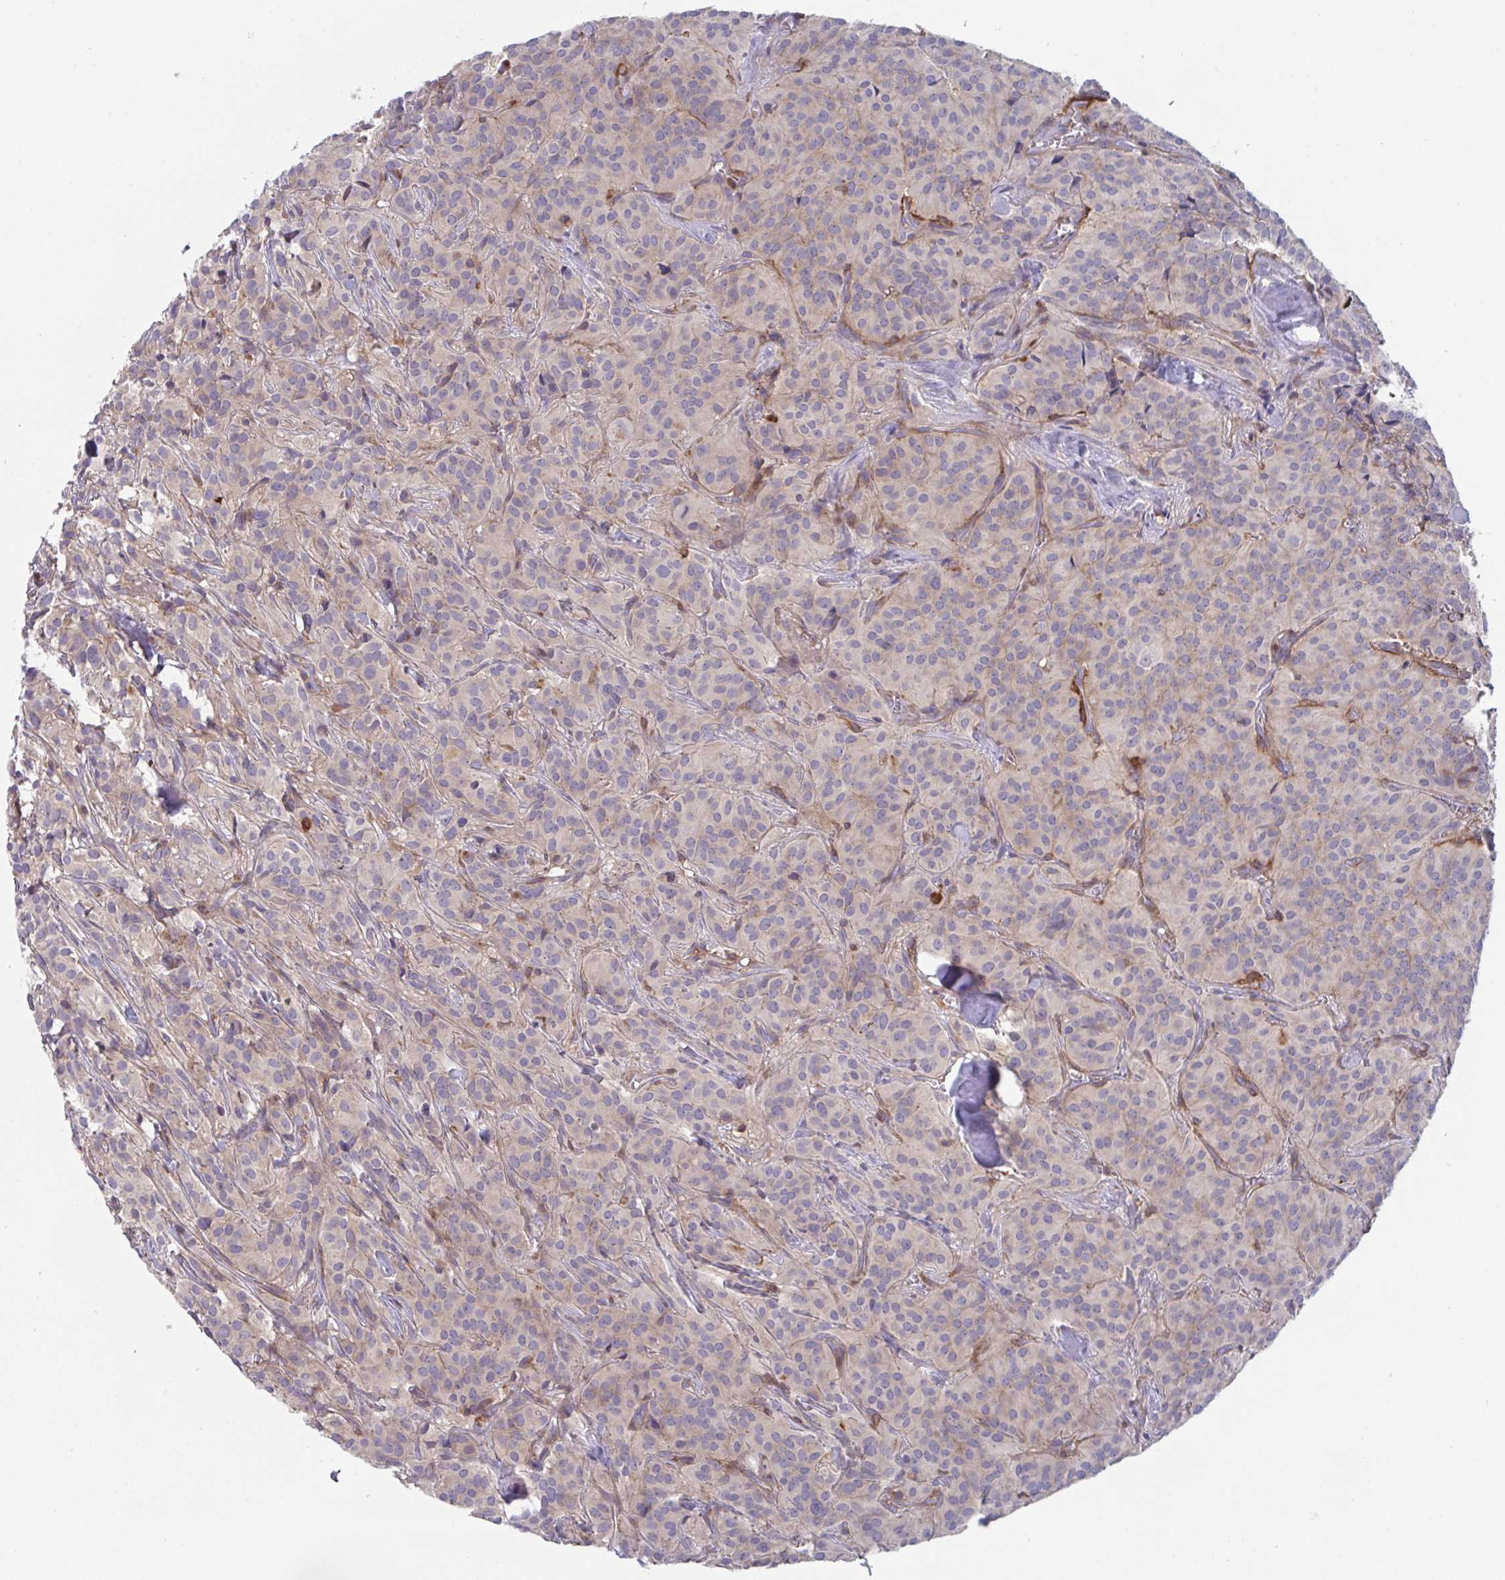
{"staining": {"intensity": "negative", "quantity": "none", "location": "none"}, "tissue": "glioma", "cell_type": "Tumor cells", "image_type": "cancer", "snomed": [{"axis": "morphology", "description": "Glioma, malignant, Low grade"}, {"axis": "topography", "description": "Brain"}], "caption": "Tumor cells are negative for protein expression in human malignant glioma (low-grade). (Immunohistochemistry (ihc), brightfield microscopy, high magnification).", "gene": "DISP2", "patient": {"sex": "male", "age": 42}}